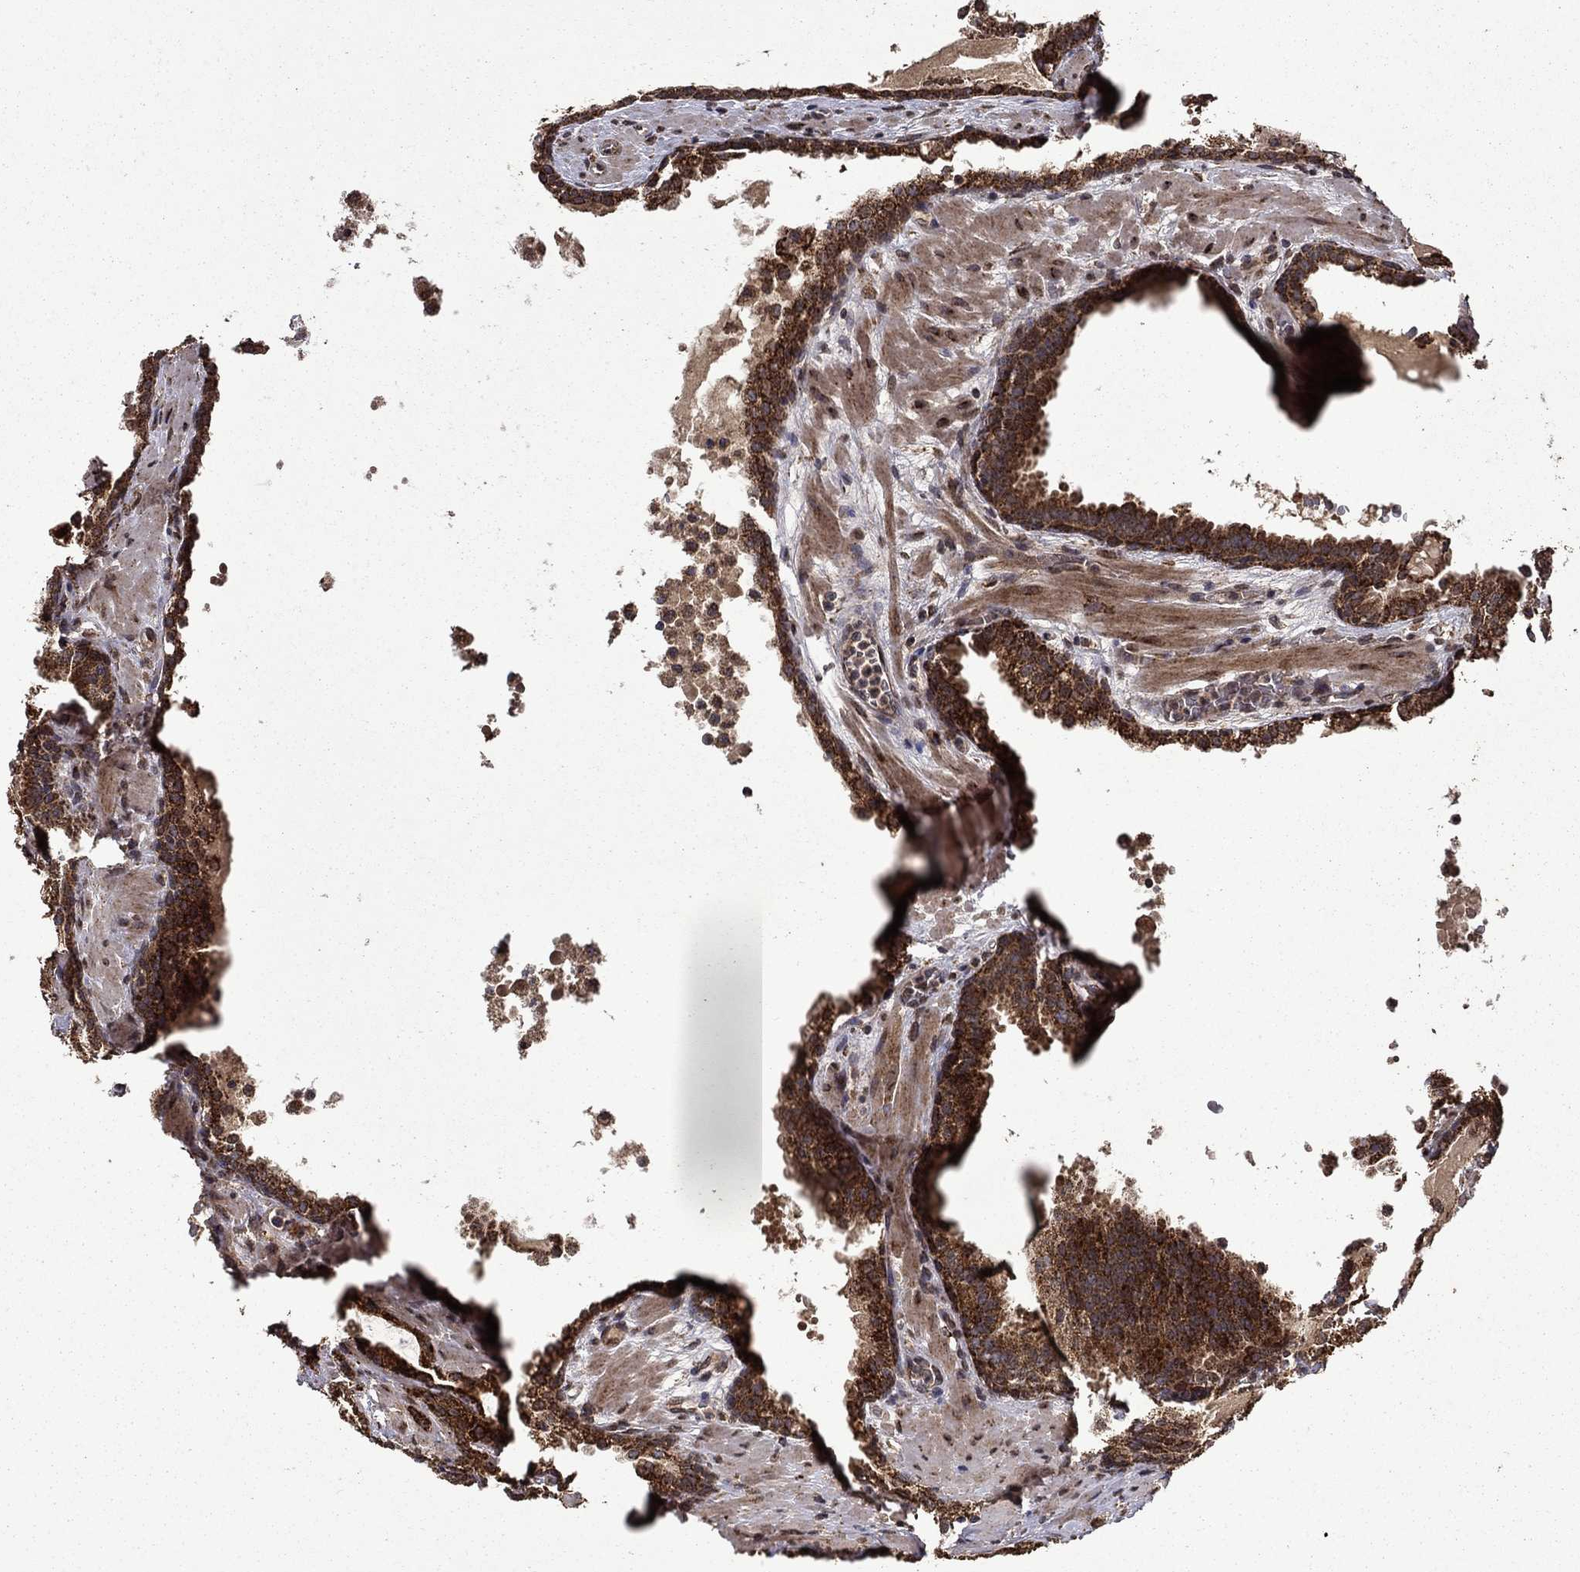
{"staining": {"intensity": "strong", "quantity": ">75%", "location": "cytoplasmic/membranous"}, "tissue": "prostate cancer", "cell_type": "Tumor cells", "image_type": "cancer", "snomed": [{"axis": "morphology", "description": "Adenocarcinoma, NOS"}, {"axis": "topography", "description": "Prostate"}], "caption": "Protein positivity by immunohistochemistry (IHC) shows strong cytoplasmic/membranous staining in approximately >75% of tumor cells in prostate adenocarcinoma. Nuclei are stained in blue.", "gene": "ITM2B", "patient": {"sex": "male", "age": 69}}